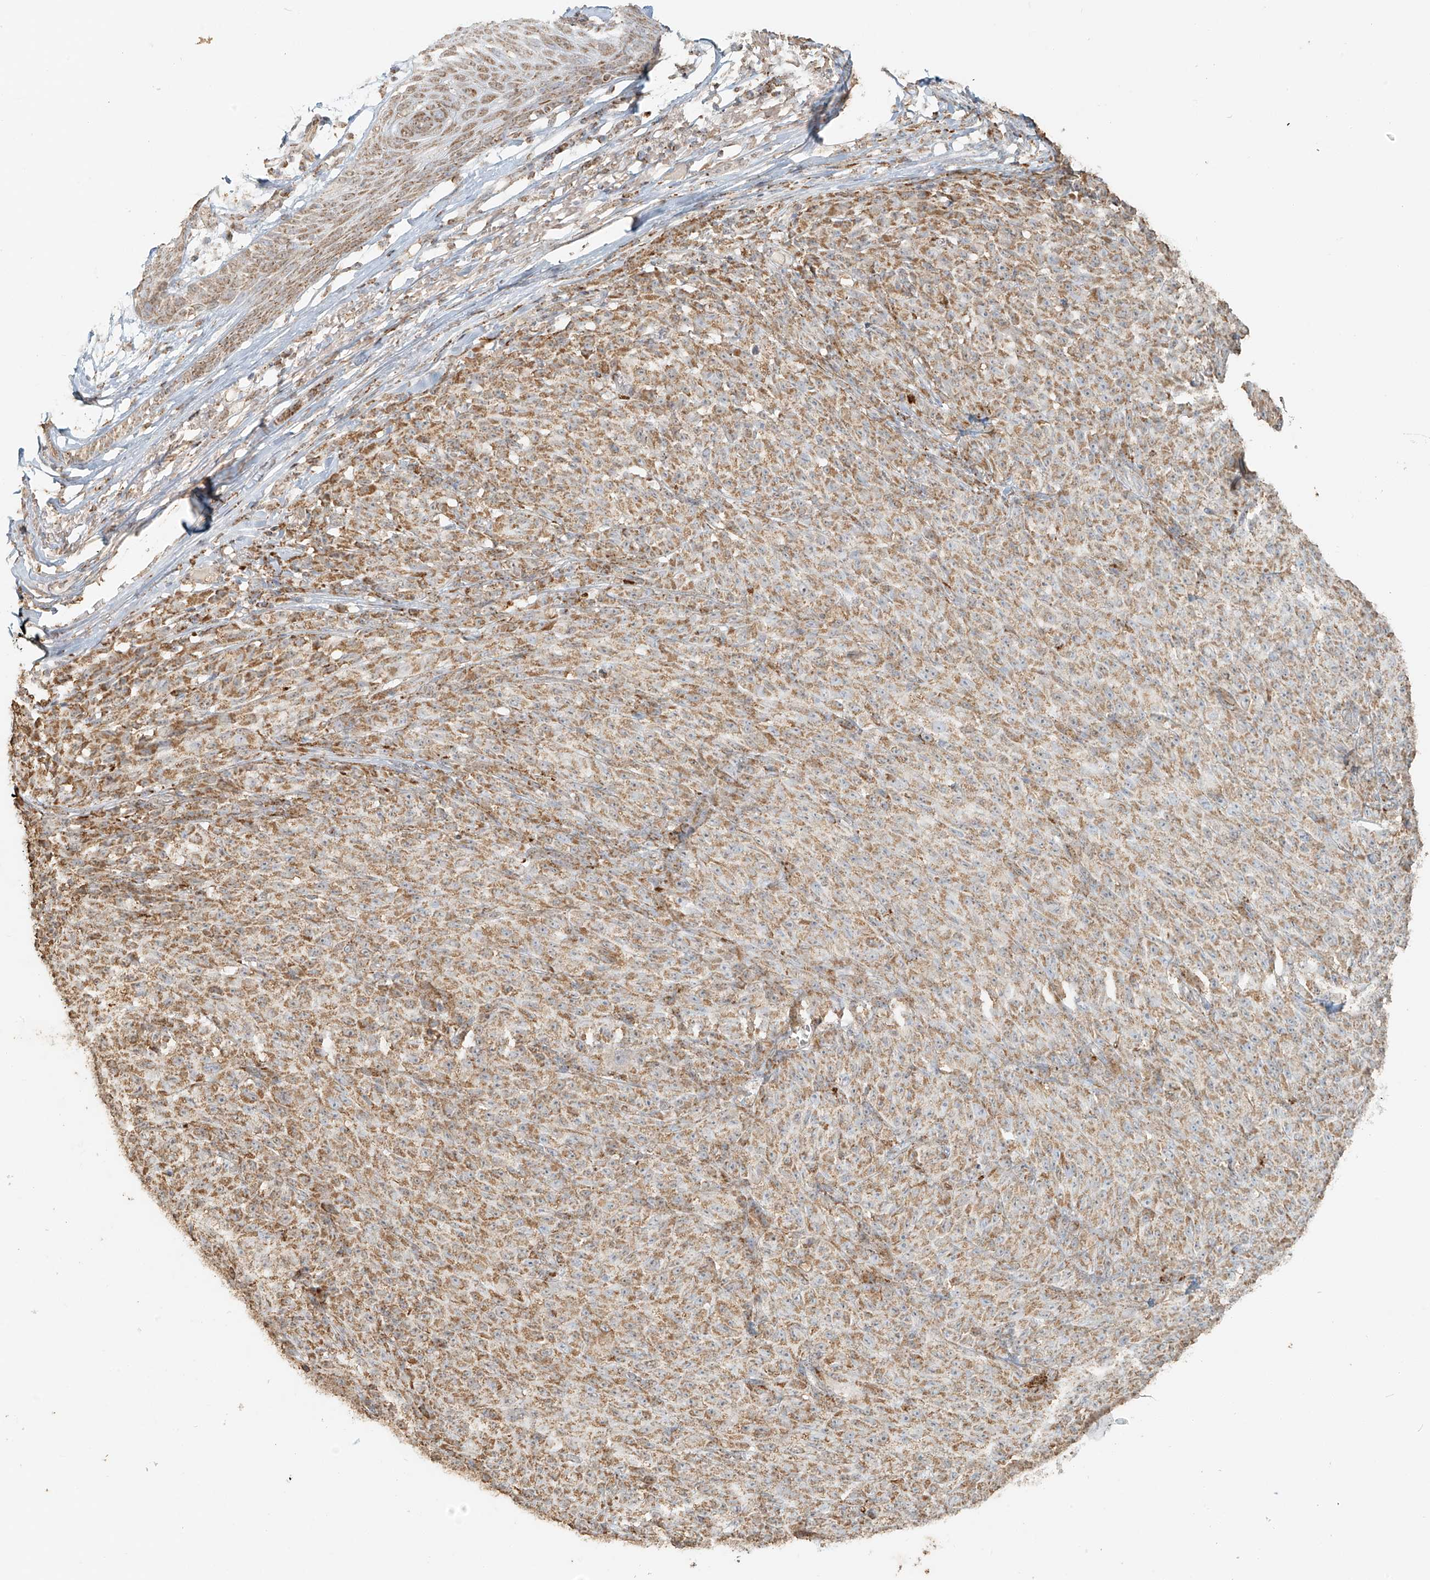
{"staining": {"intensity": "moderate", "quantity": ">75%", "location": "cytoplasmic/membranous"}, "tissue": "melanoma", "cell_type": "Tumor cells", "image_type": "cancer", "snomed": [{"axis": "morphology", "description": "Malignant melanoma, NOS"}, {"axis": "topography", "description": "Skin"}], "caption": "There is medium levels of moderate cytoplasmic/membranous expression in tumor cells of malignant melanoma, as demonstrated by immunohistochemical staining (brown color).", "gene": "MIPEP", "patient": {"sex": "female", "age": 82}}